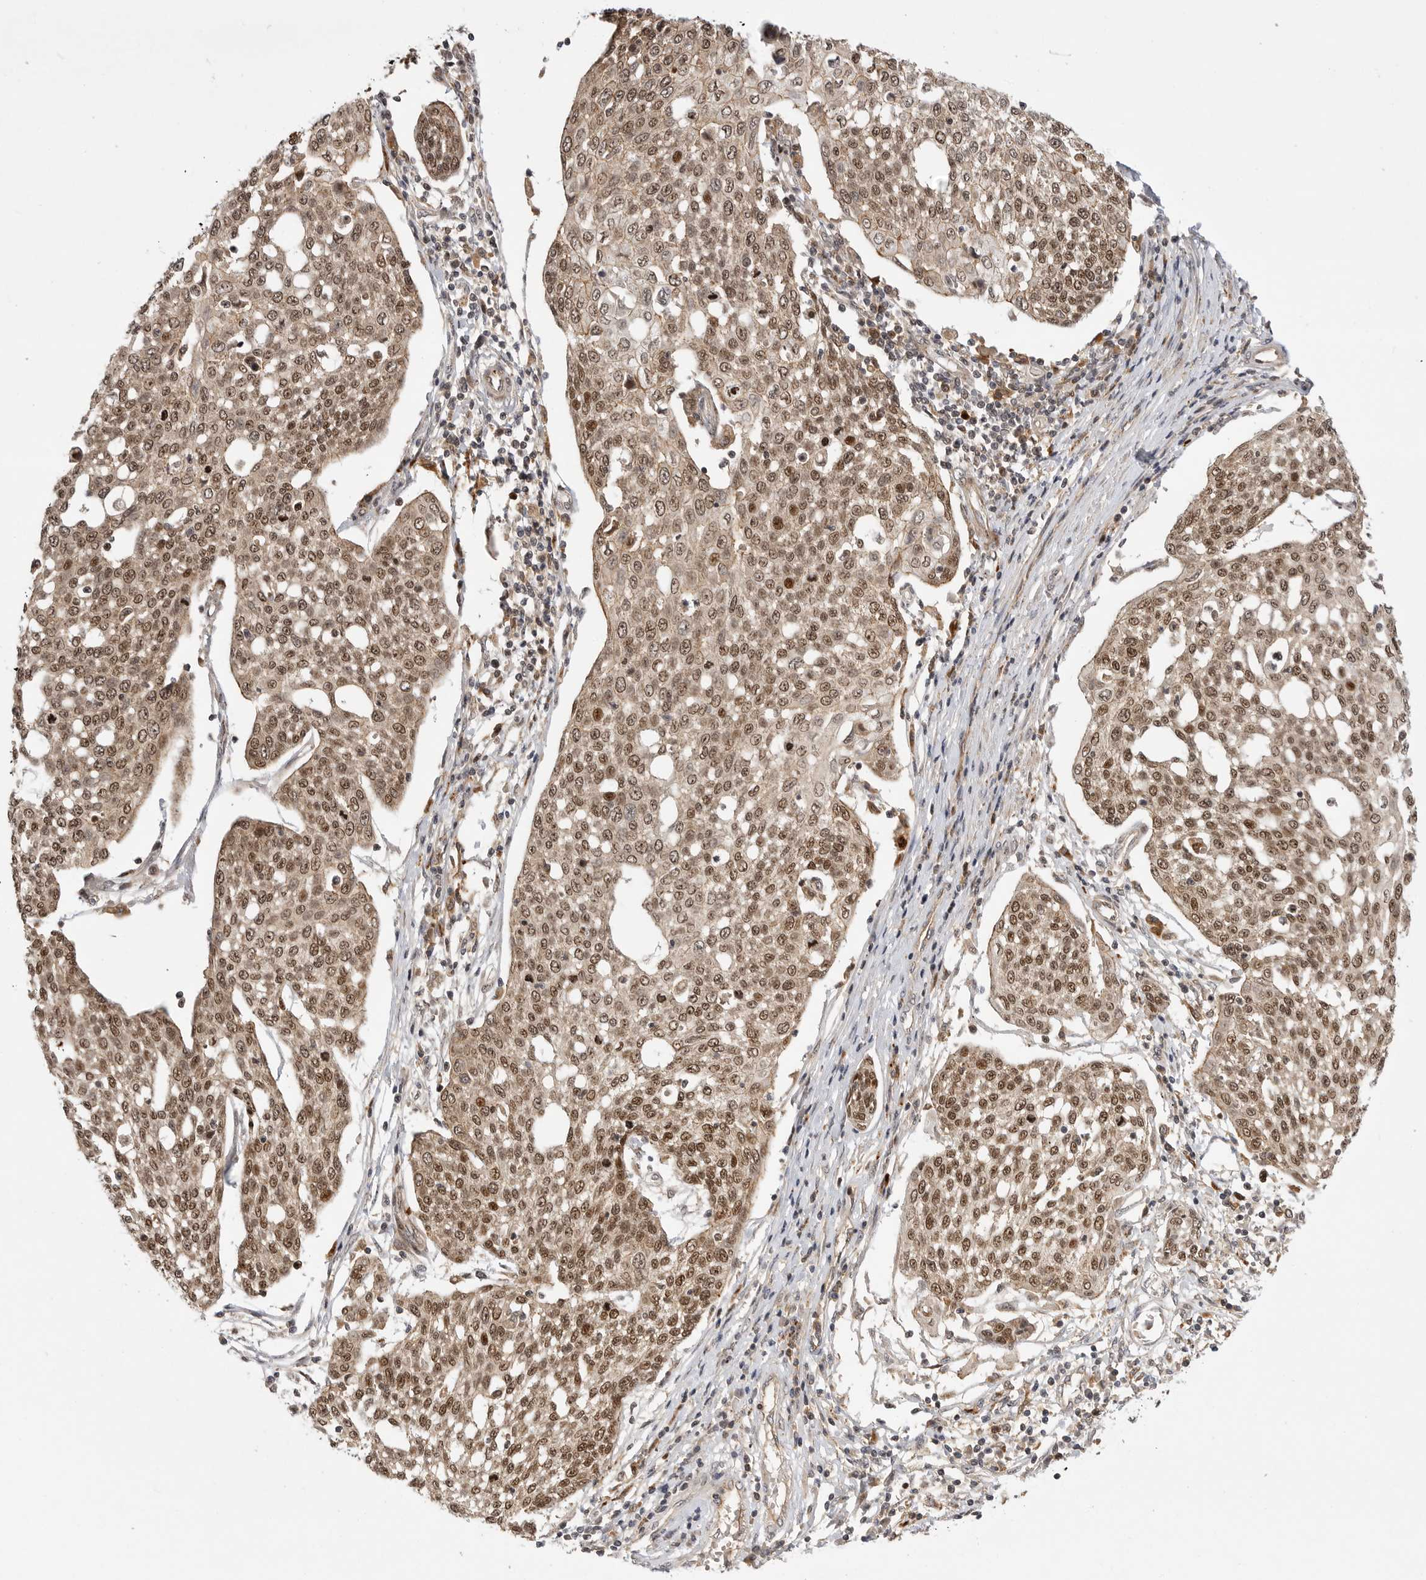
{"staining": {"intensity": "moderate", "quantity": ">75%", "location": "cytoplasmic/membranous,nuclear"}, "tissue": "cervical cancer", "cell_type": "Tumor cells", "image_type": "cancer", "snomed": [{"axis": "morphology", "description": "Squamous cell carcinoma, NOS"}, {"axis": "topography", "description": "Cervix"}], "caption": "Cervical cancer stained with a protein marker shows moderate staining in tumor cells.", "gene": "CSNK1G3", "patient": {"sex": "female", "age": 34}}